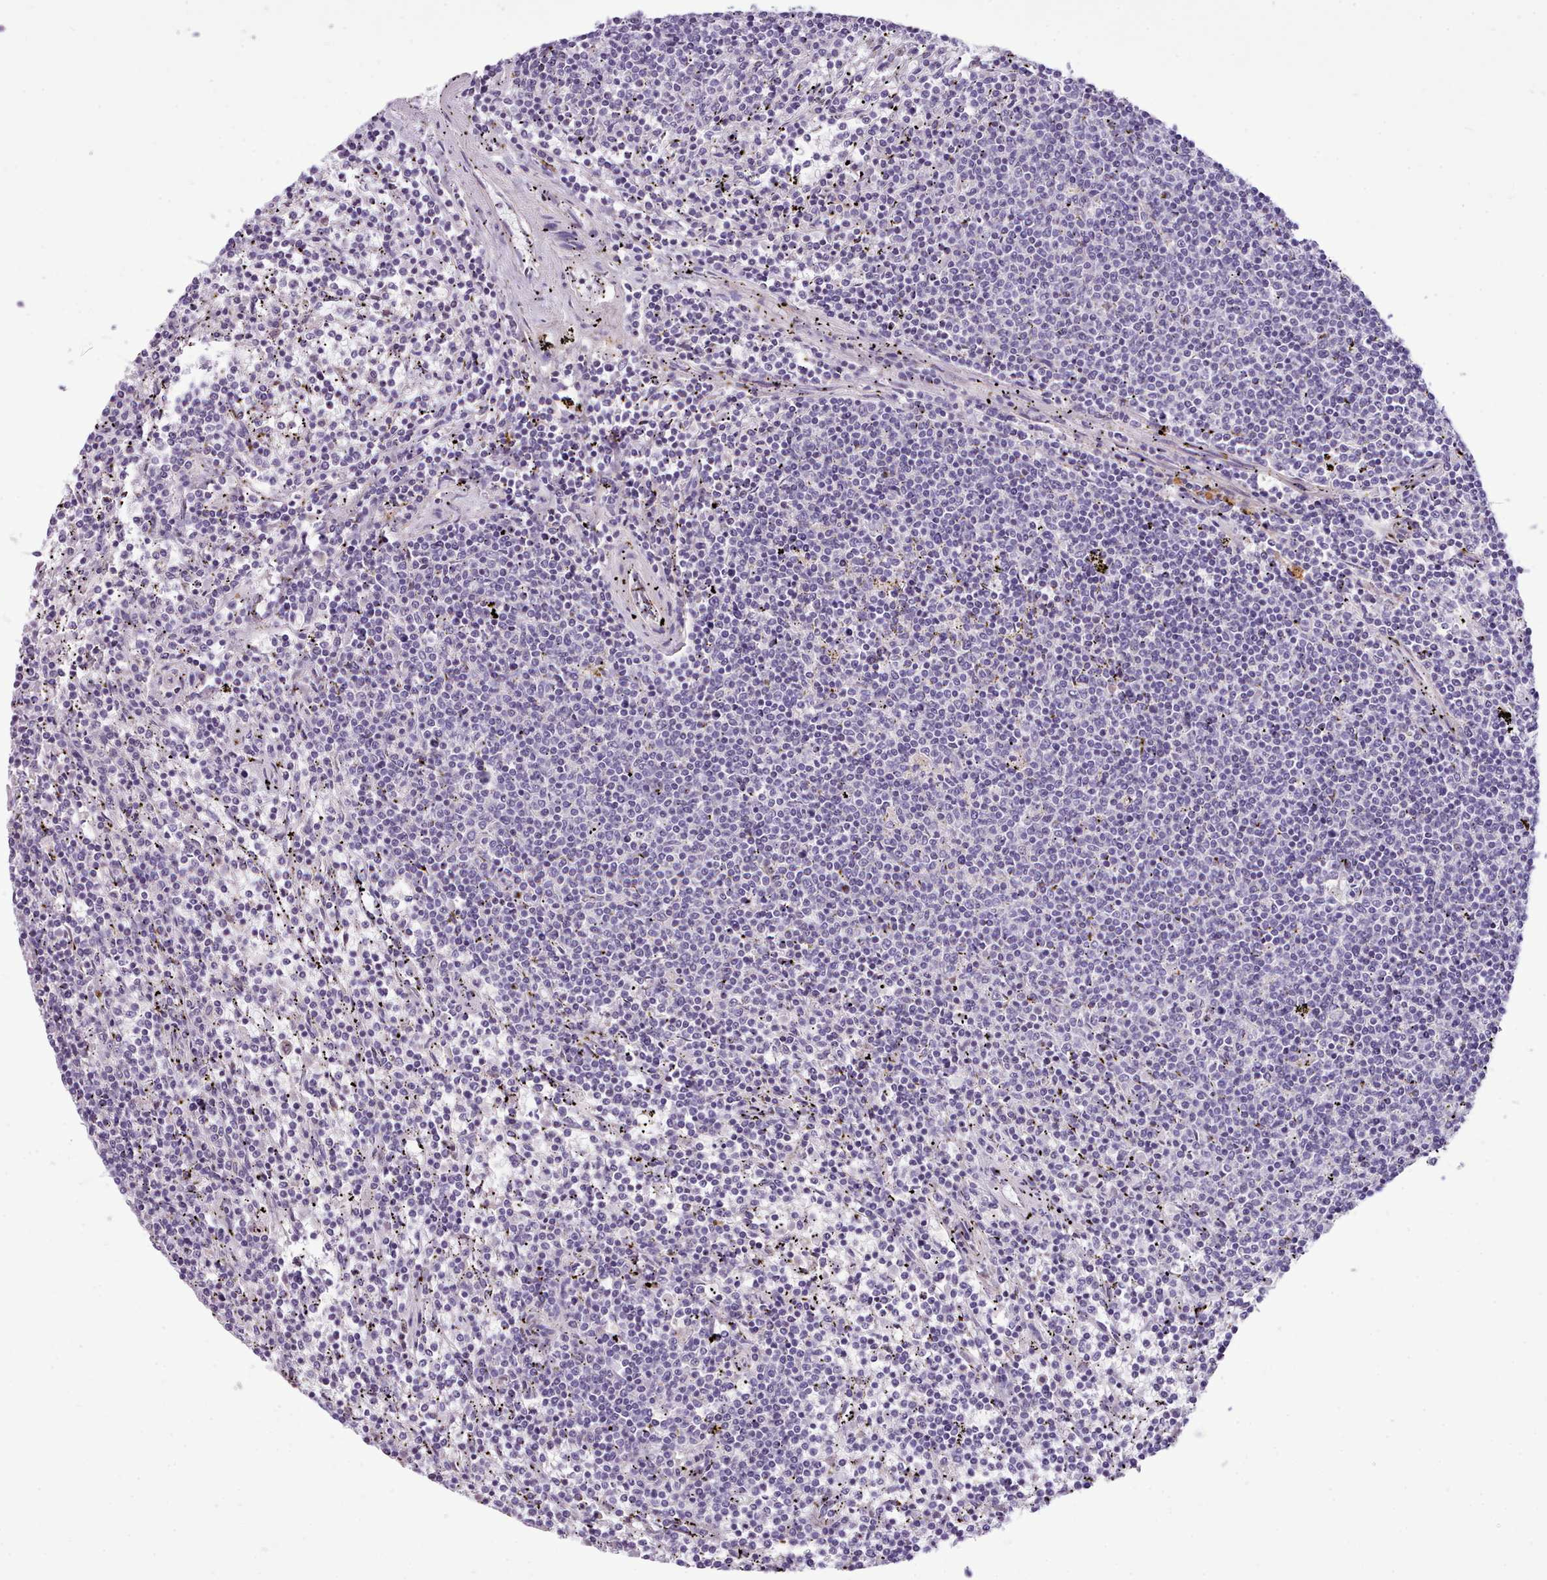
{"staining": {"intensity": "negative", "quantity": "none", "location": "none"}, "tissue": "lymphoma", "cell_type": "Tumor cells", "image_type": "cancer", "snomed": [{"axis": "morphology", "description": "Malignant lymphoma, non-Hodgkin's type, Low grade"}, {"axis": "topography", "description": "Spleen"}], "caption": "Malignant lymphoma, non-Hodgkin's type (low-grade) stained for a protein using immunohistochemistry demonstrates no staining tumor cells.", "gene": "CYP2A13", "patient": {"sex": "female", "age": 50}}